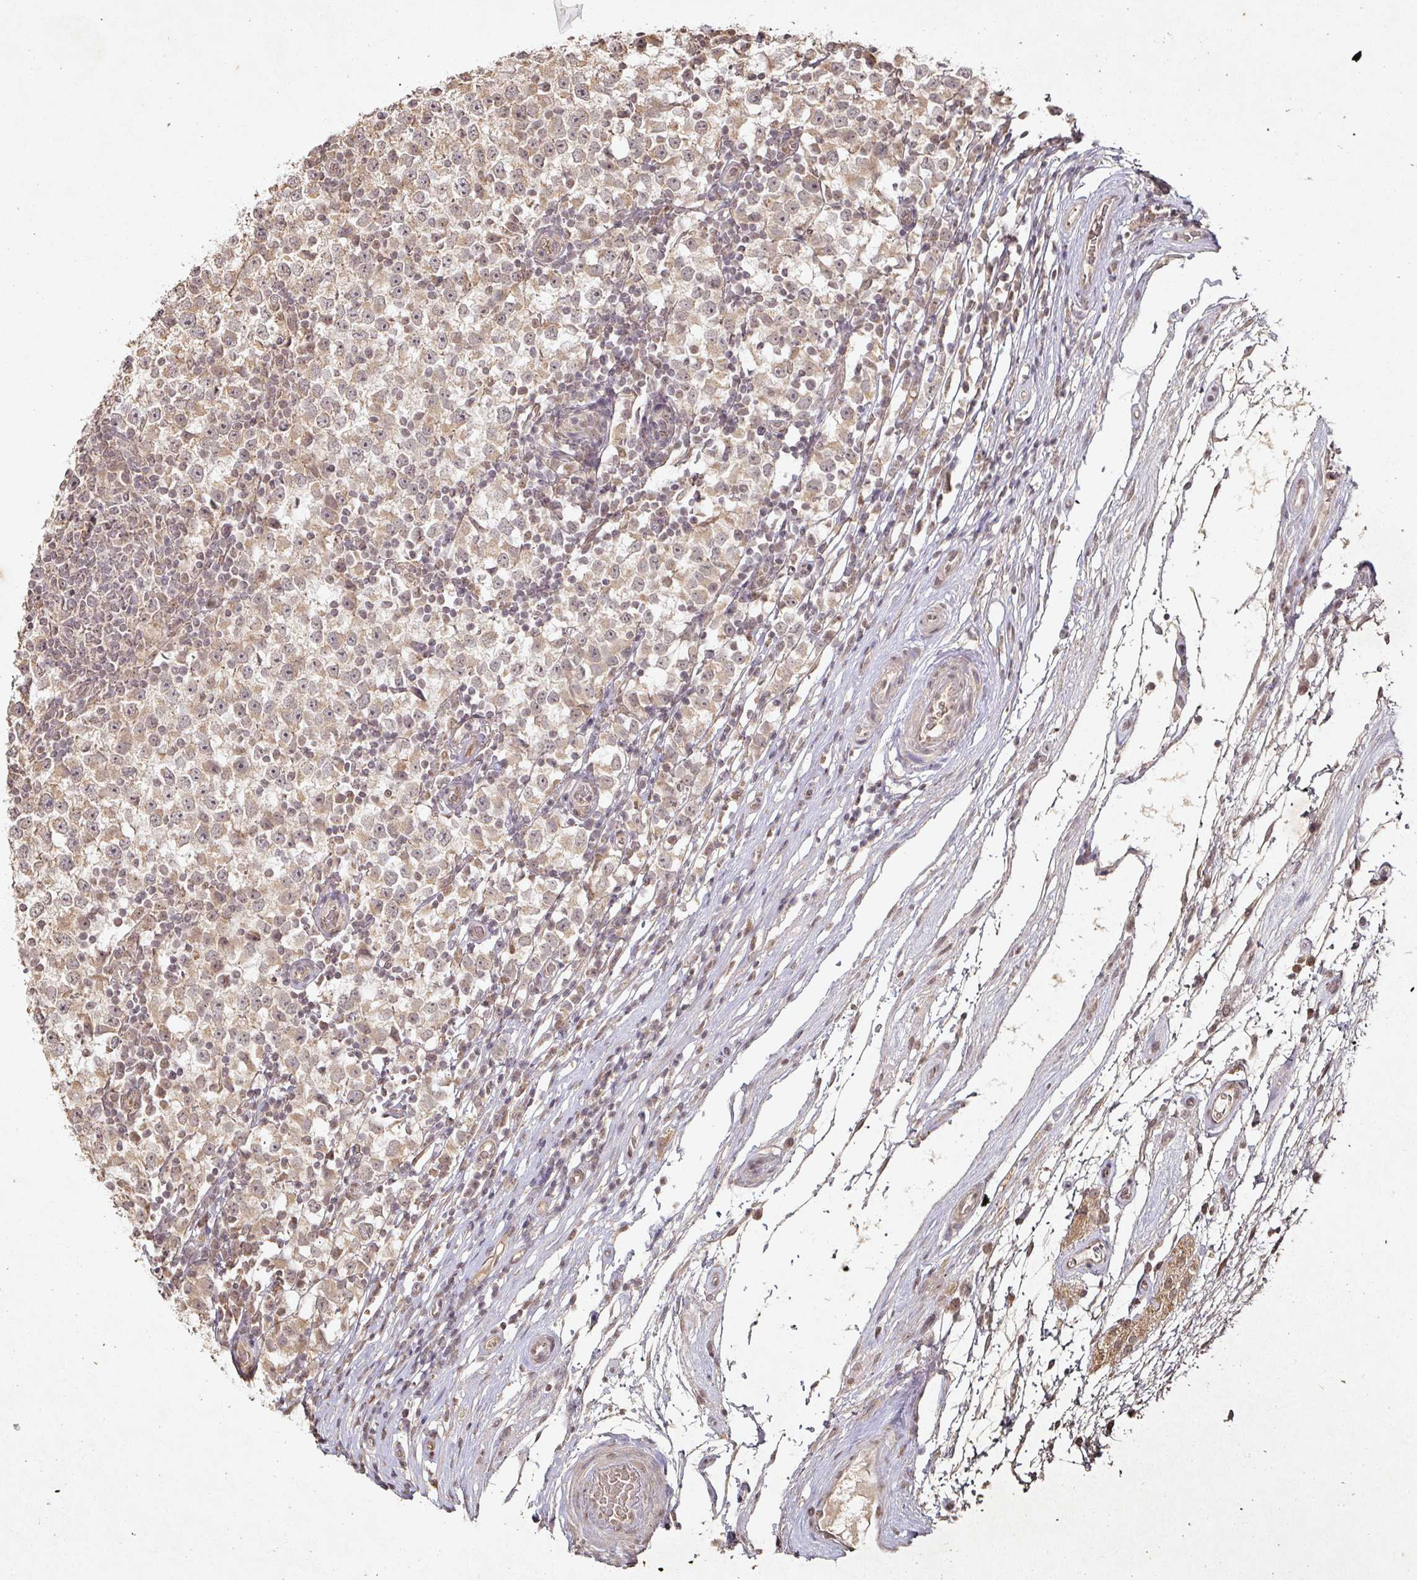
{"staining": {"intensity": "weak", "quantity": ">75%", "location": "cytoplasmic/membranous,nuclear"}, "tissue": "testis cancer", "cell_type": "Tumor cells", "image_type": "cancer", "snomed": [{"axis": "morphology", "description": "Seminoma, NOS"}, {"axis": "topography", "description": "Testis"}], "caption": "IHC histopathology image of testis cancer (seminoma) stained for a protein (brown), which shows low levels of weak cytoplasmic/membranous and nuclear expression in approximately >75% of tumor cells.", "gene": "CAPN5", "patient": {"sex": "male", "age": 65}}